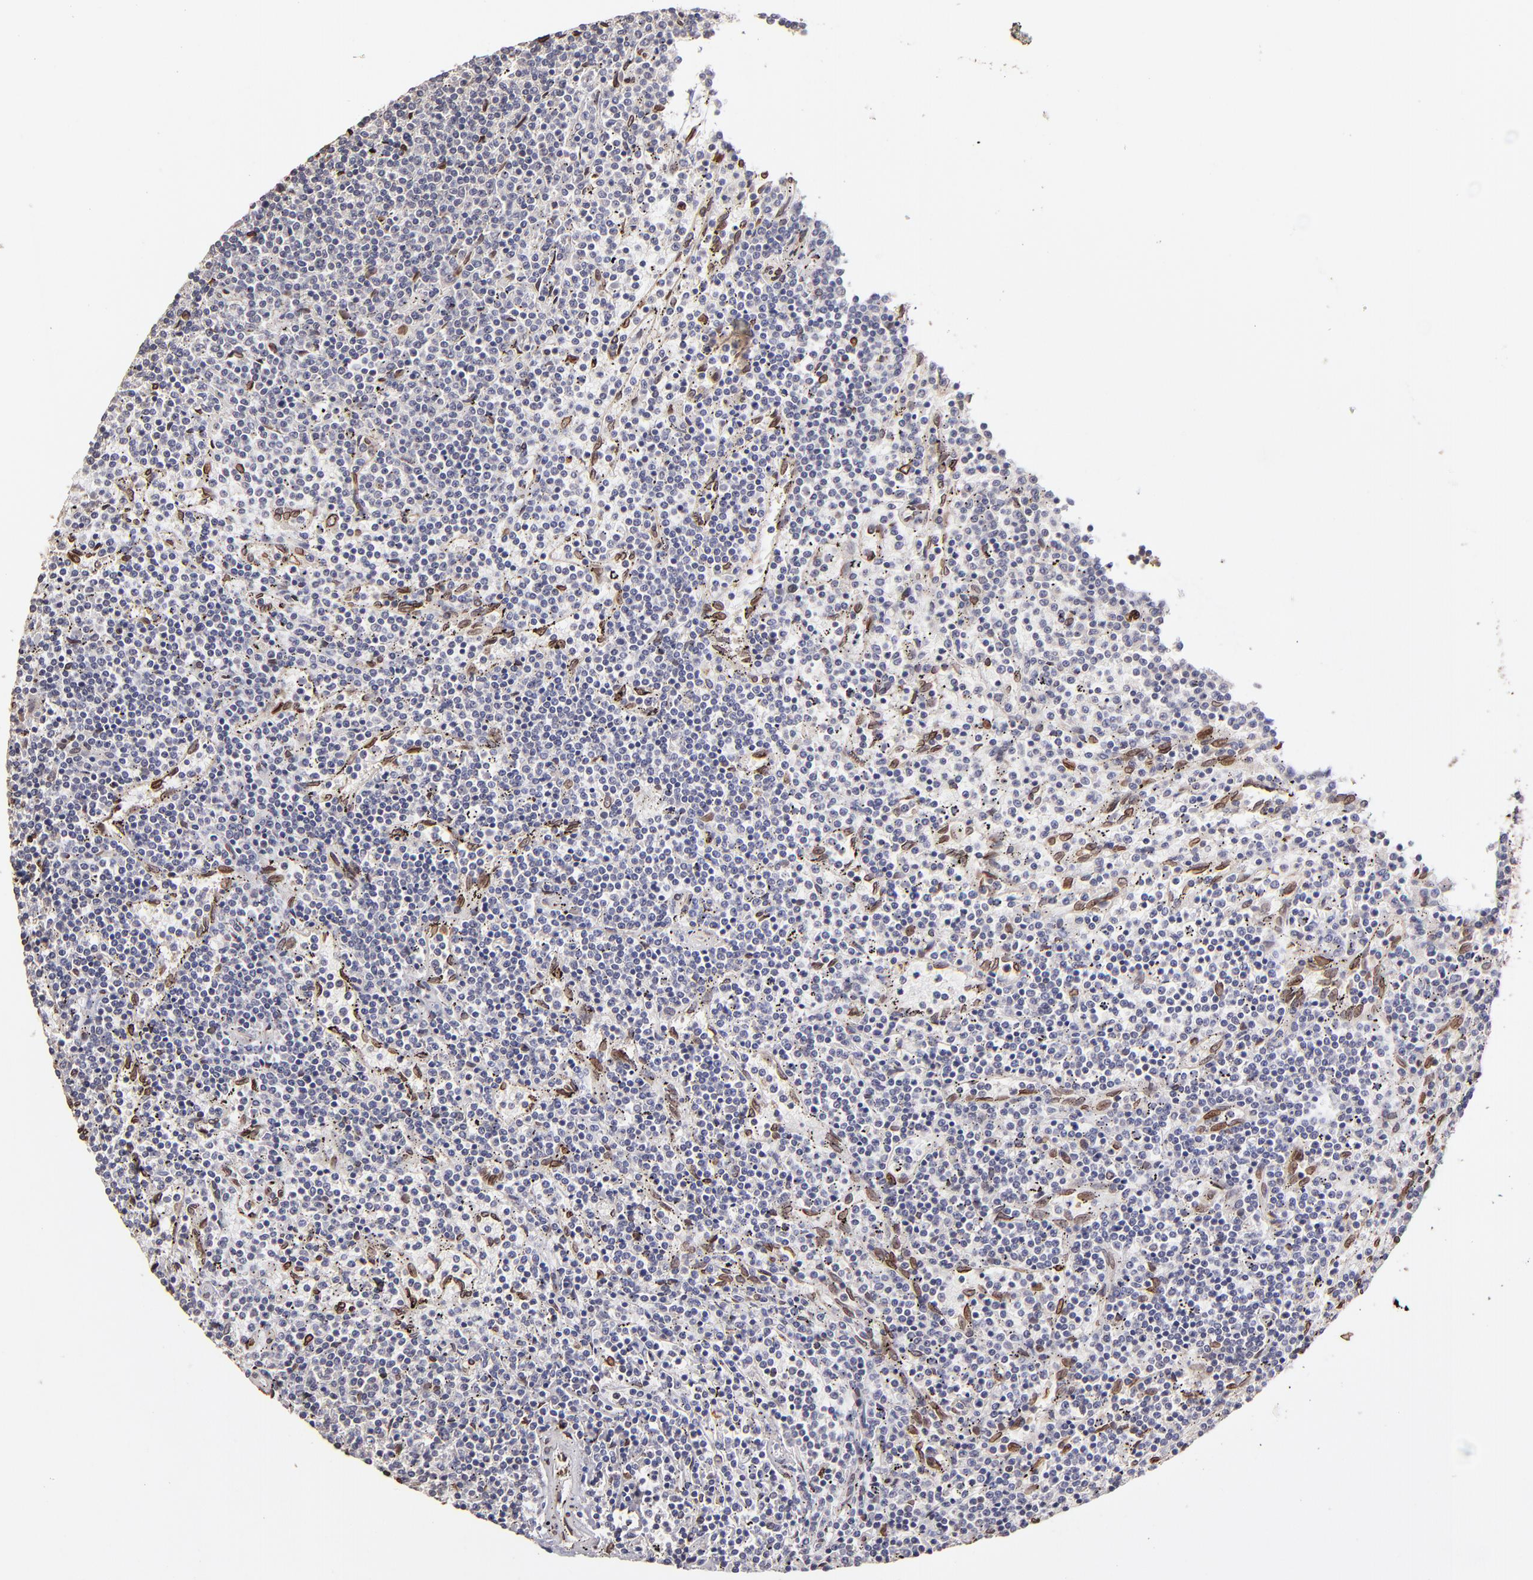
{"staining": {"intensity": "moderate", "quantity": "<25%", "location": "cytoplasmic/membranous,nuclear"}, "tissue": "lymphoma", "cell_type": "Tumor cells", "image_type": "cancer", "snomed": [{"axis": "morphology", "description": "Malignant lymphoma, non-Hodgkin's type, Low grade"}, {"axis": "topography", "description": "Spleen"}], "caption": "Low-grade malignant lymphoma, non-Hodgkin's type tissue exhibits moderate cytoplasmic/membranous and nuclear staining in about <25% of tumor cells", "gene": "PUM3", "patient": {"sex": "female", "age": 50}}